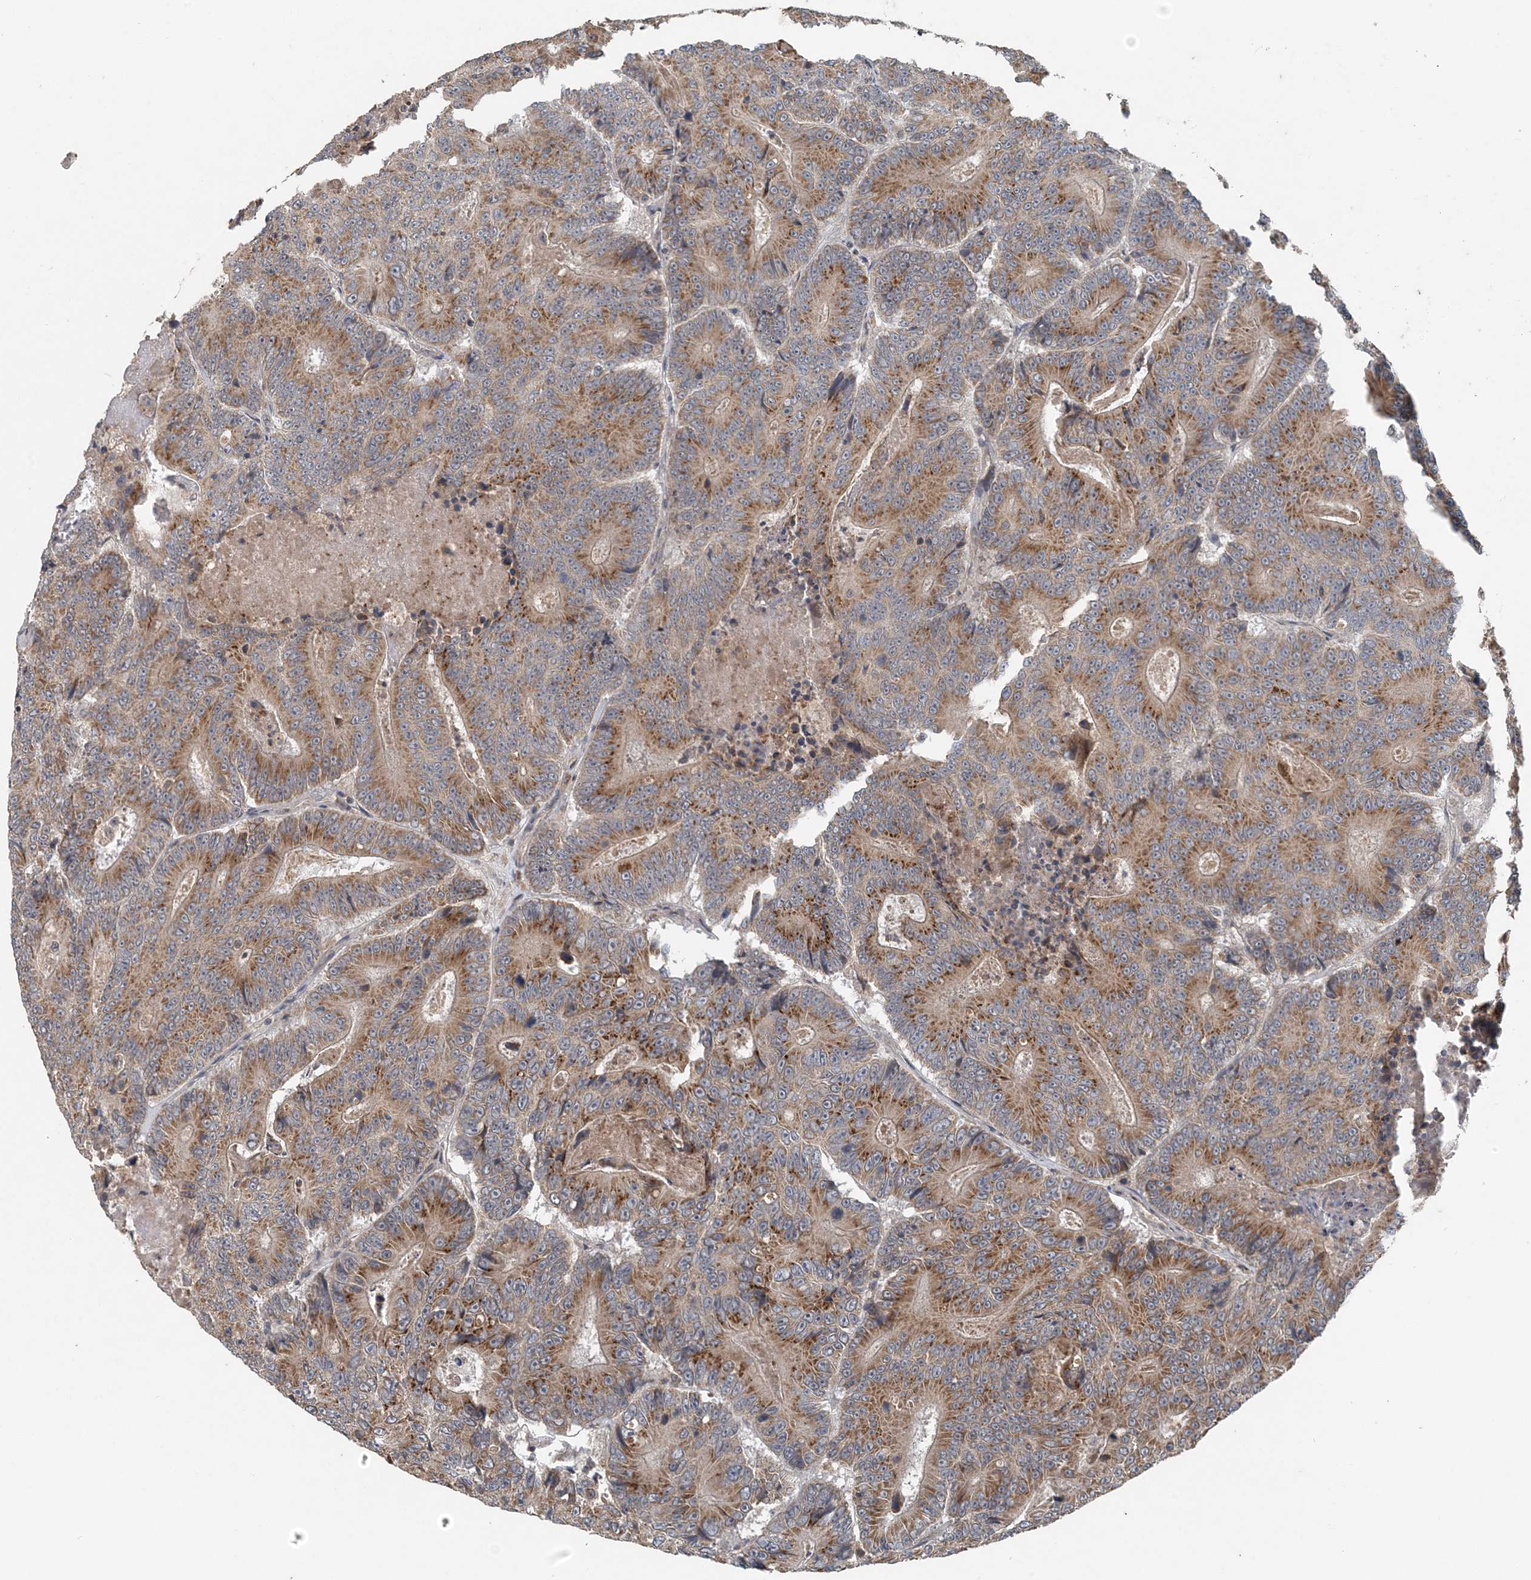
{"staining": {"intensity": "moderate", "quantity": ">75%", "location": "cytoplasmic/membranous"}, "tissue": "colorectal cancer", "cell_type": "Tumor cells", "image_type": "cancer", "snomed": [{"axis": "morphology", "description": "Adenocarcinoma, NOS"}, {"axis": "topography", "description": "Colon"}], "caption": "IHC image of neoplastic tissue: colorectal cancer stained using immunohistochemistry (IHC) demonstrates medium levels of moderate protein expression localized specifically in the cytoplasmic/membranous of tumor cells, appearing as a cytoplasmic/membranous brown color.", "gene": "MYO9B", "patient": {"sex": "male", "age": 83}}